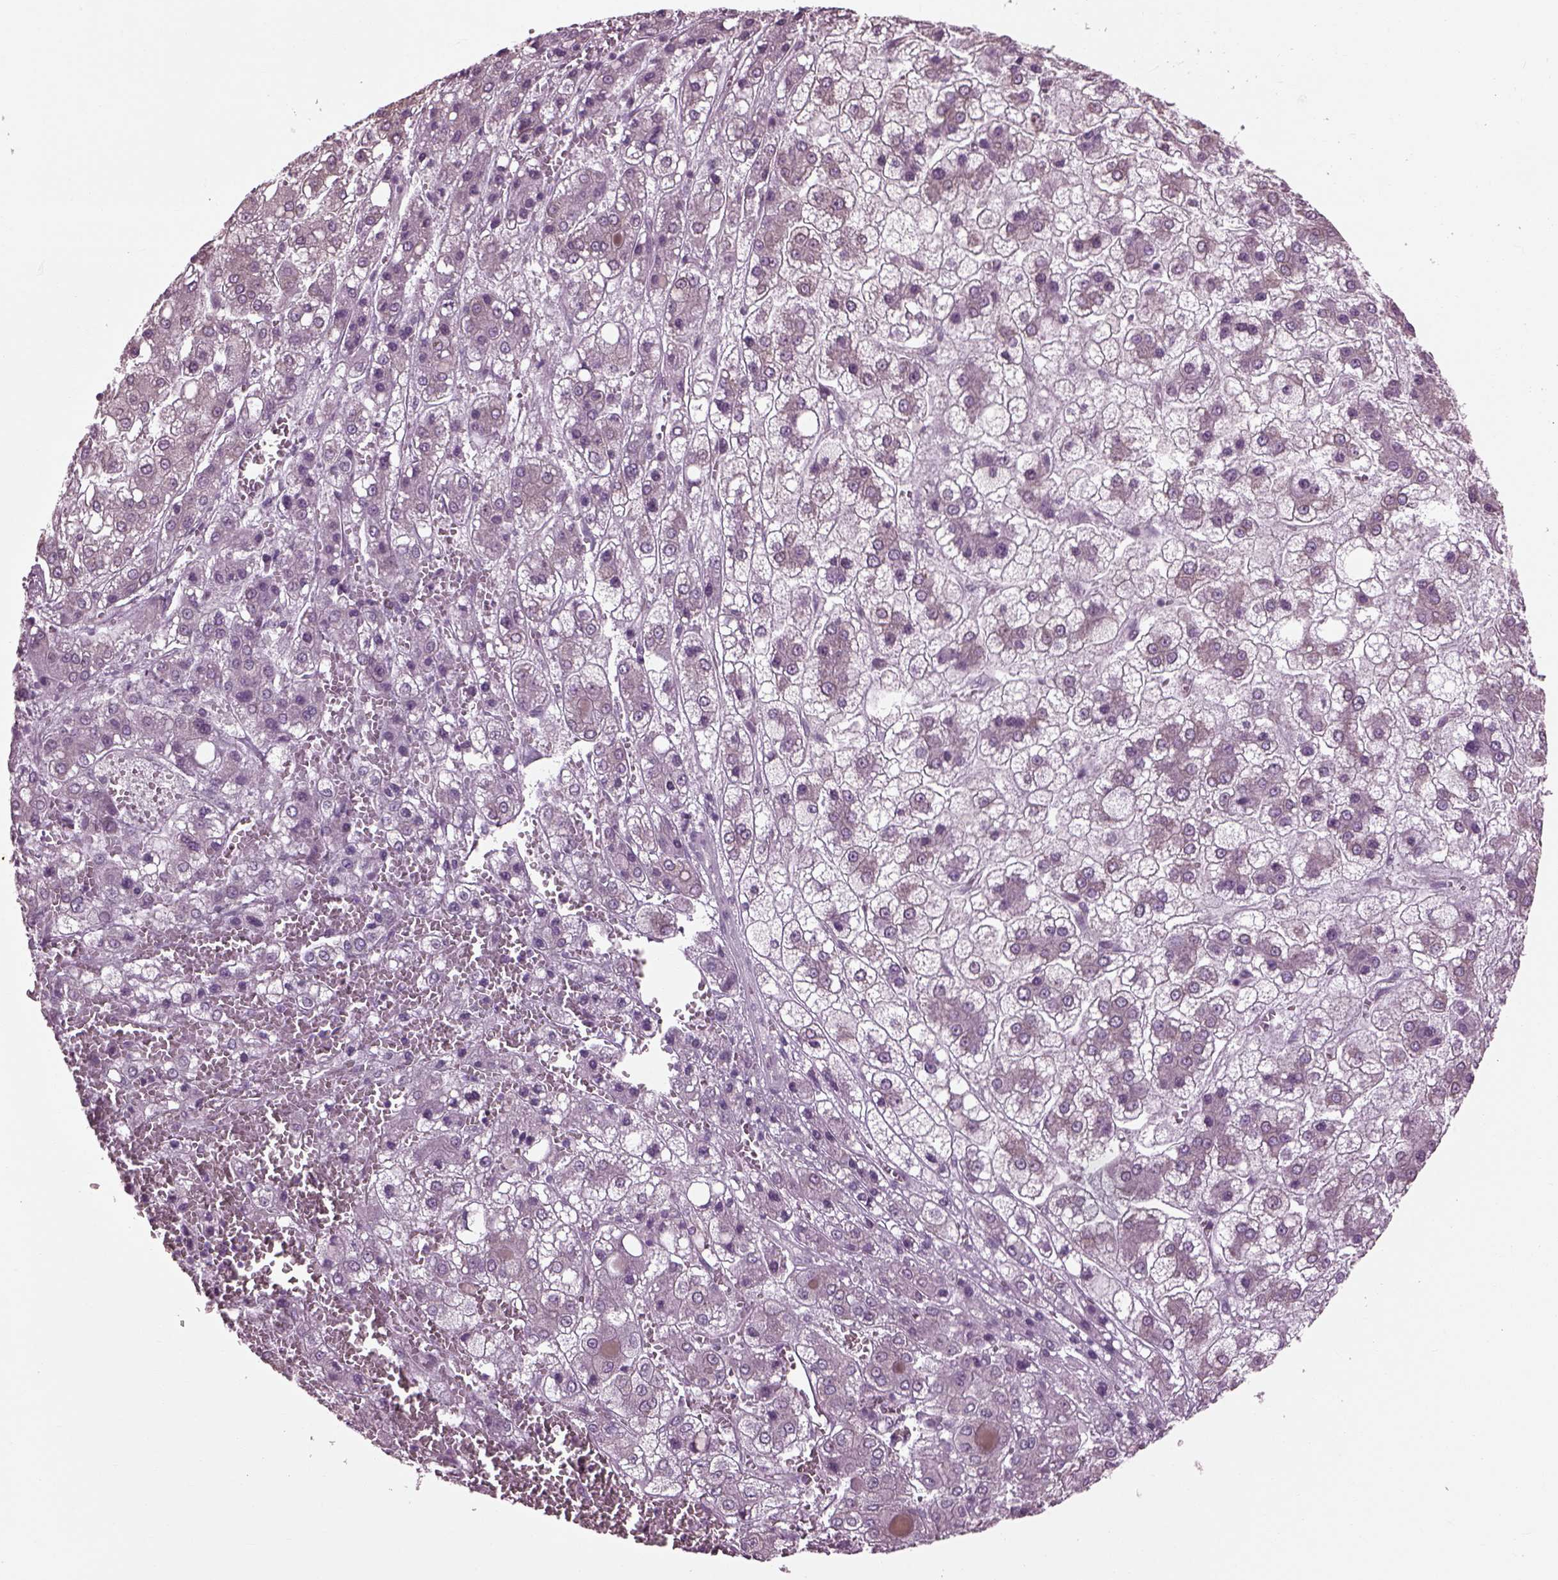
{"staining": {"intensity": "weak", "quantity": ">75%", "location": "cytoplasmic/membranous"}, "tissue": "liver cancer", "cell_type": "Tumor cells", "image_type": "cancer", "snomed": [{"axis": "morphology", "description": "Carcinoma, Hepatocellular, NOS"}, {"axis": "topography", "description": "Liver"}], "caption": "Human liver hepatocellular carcinoma stained with a brown dye demonstrates weak cytoplasmic/membranous positive staining in about >75% of tumor cells.", "gene": "CABP5", "patient": {"sex": "male", "age": 73}}